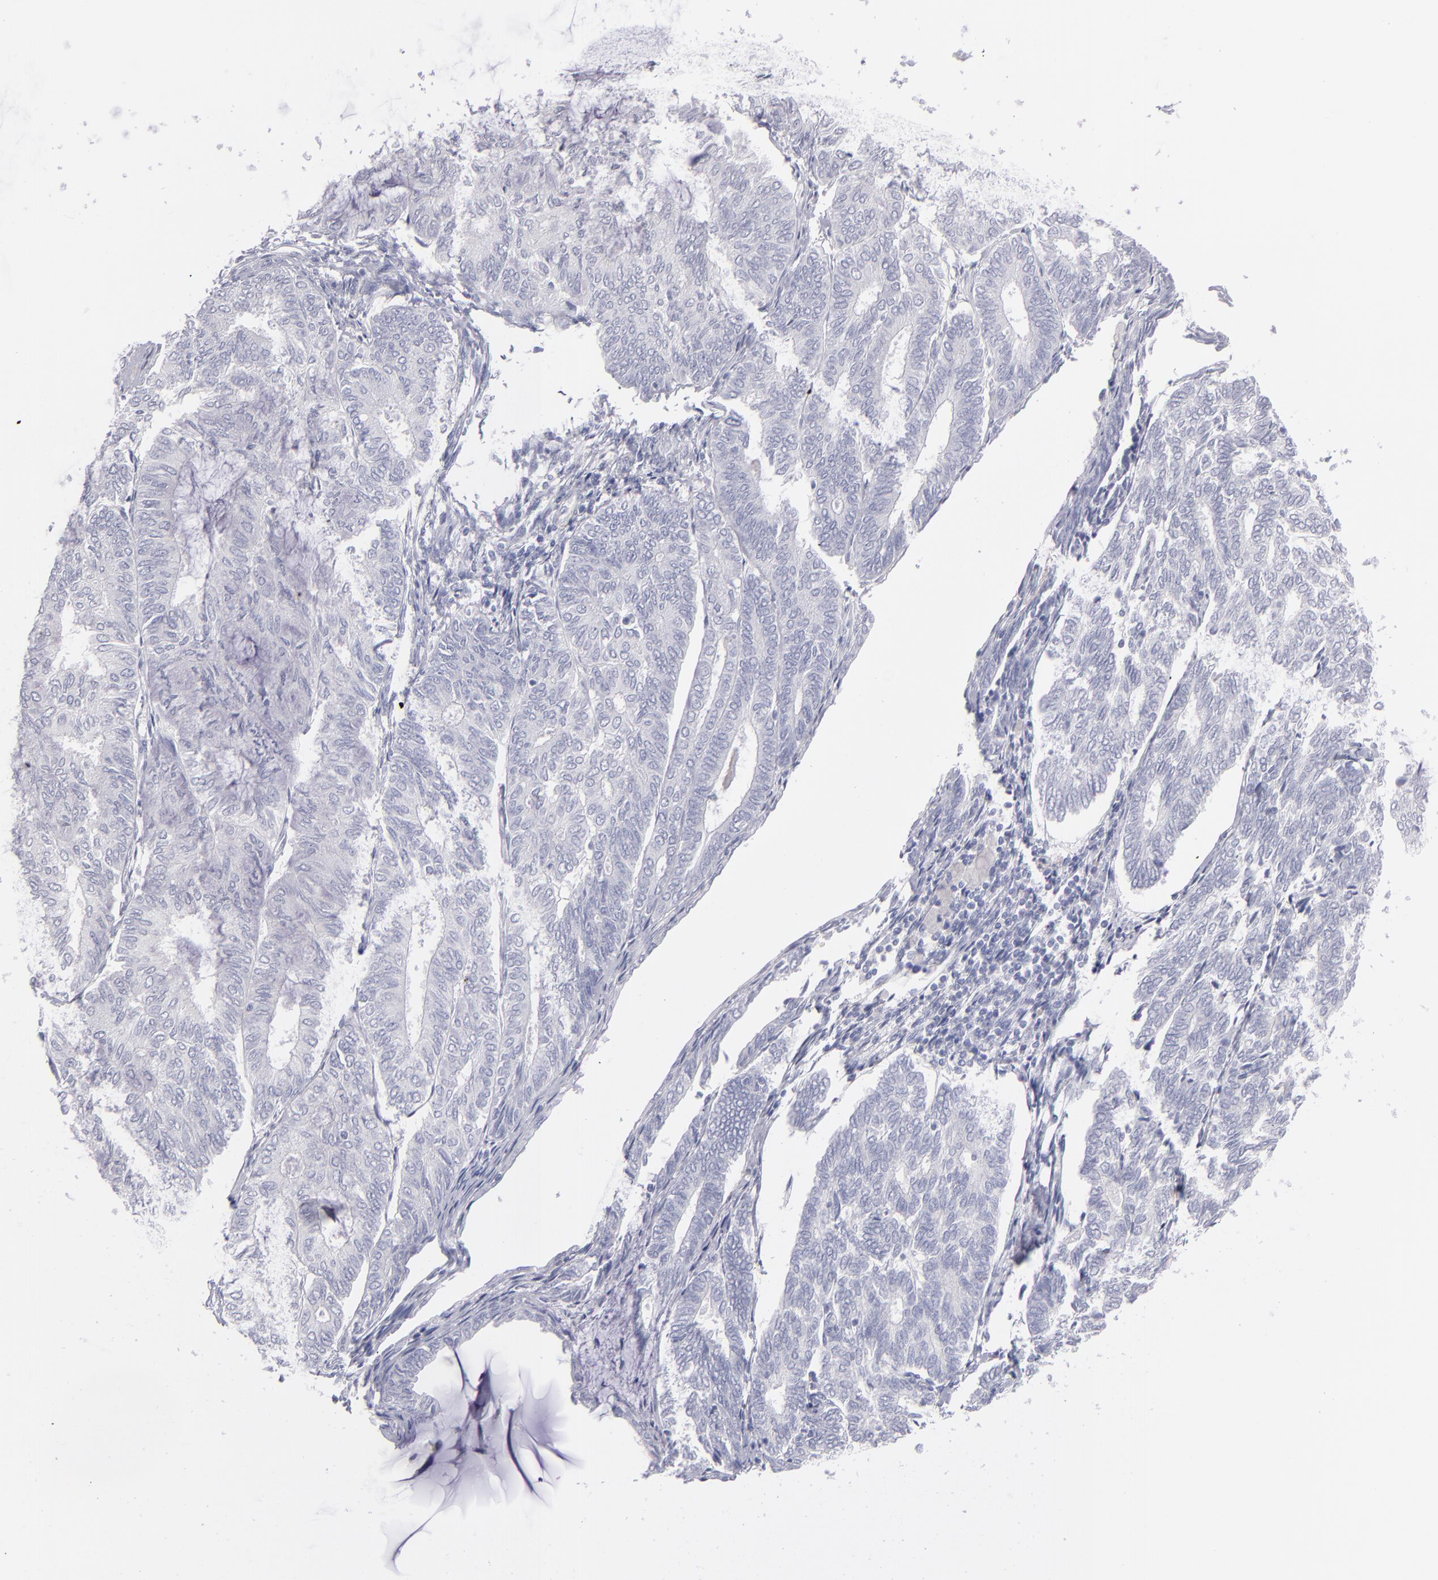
{"staining": {"intensity": "negative", "quantity": "none", "location": "none"}, "tissue": "endometrial cancer", "cell_type": "Tumor cells", "image_type": "cancer", "snomed": [{"axis": "morphology", "description": "Adenocarcinoma, NOS"}, {"axis": "topography", "description": "Endometrium"}], "caption": "This is an IHC micrograph of human endometrial cancer (adenocarcinoma). There is no staining in tumor cells.", "gene": "MYH11", "patient": {"sex": "female", "age": 59}}